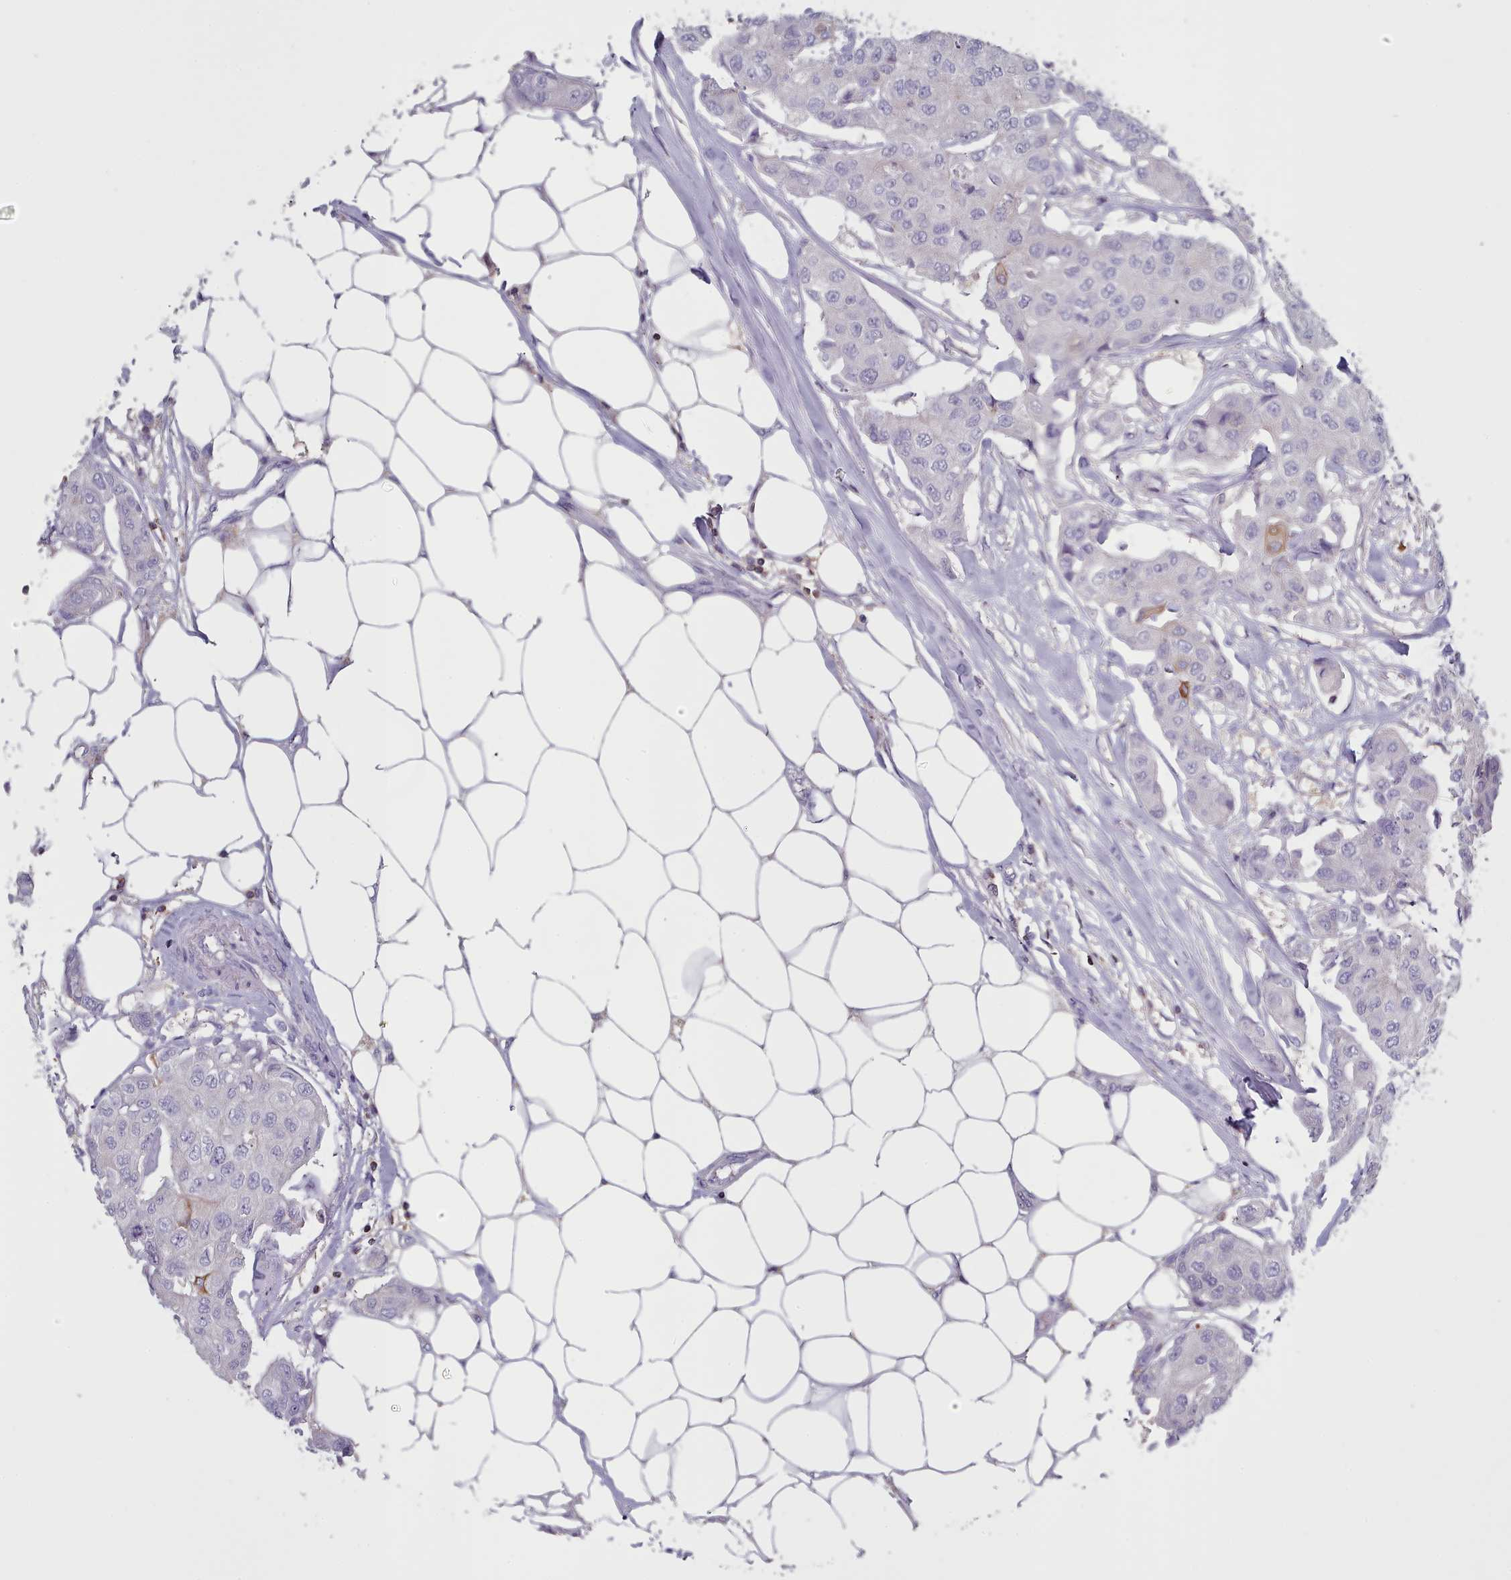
{"staining": {"intensity": "negative", "quantity": "none", "location": "none"}, "tissue": "breast cancer", "cell_type": "Tumor cells", "image_type": "cancer", "snomed": [{"axis": "morphology", "description": "Duct carcinoma"}, {"axis": "topography", "description": "Breast"}, {"axis": "topography", "description": "Lymph node"}], "caption": "An IHC micrograph of breast infiltrating ductal carcinoma is shown. There is no staining in tumor cells of breast infiltrating ductal carcinoma.", "gene": "RAC2", "patient": {"sex": "female", "age": 80}}